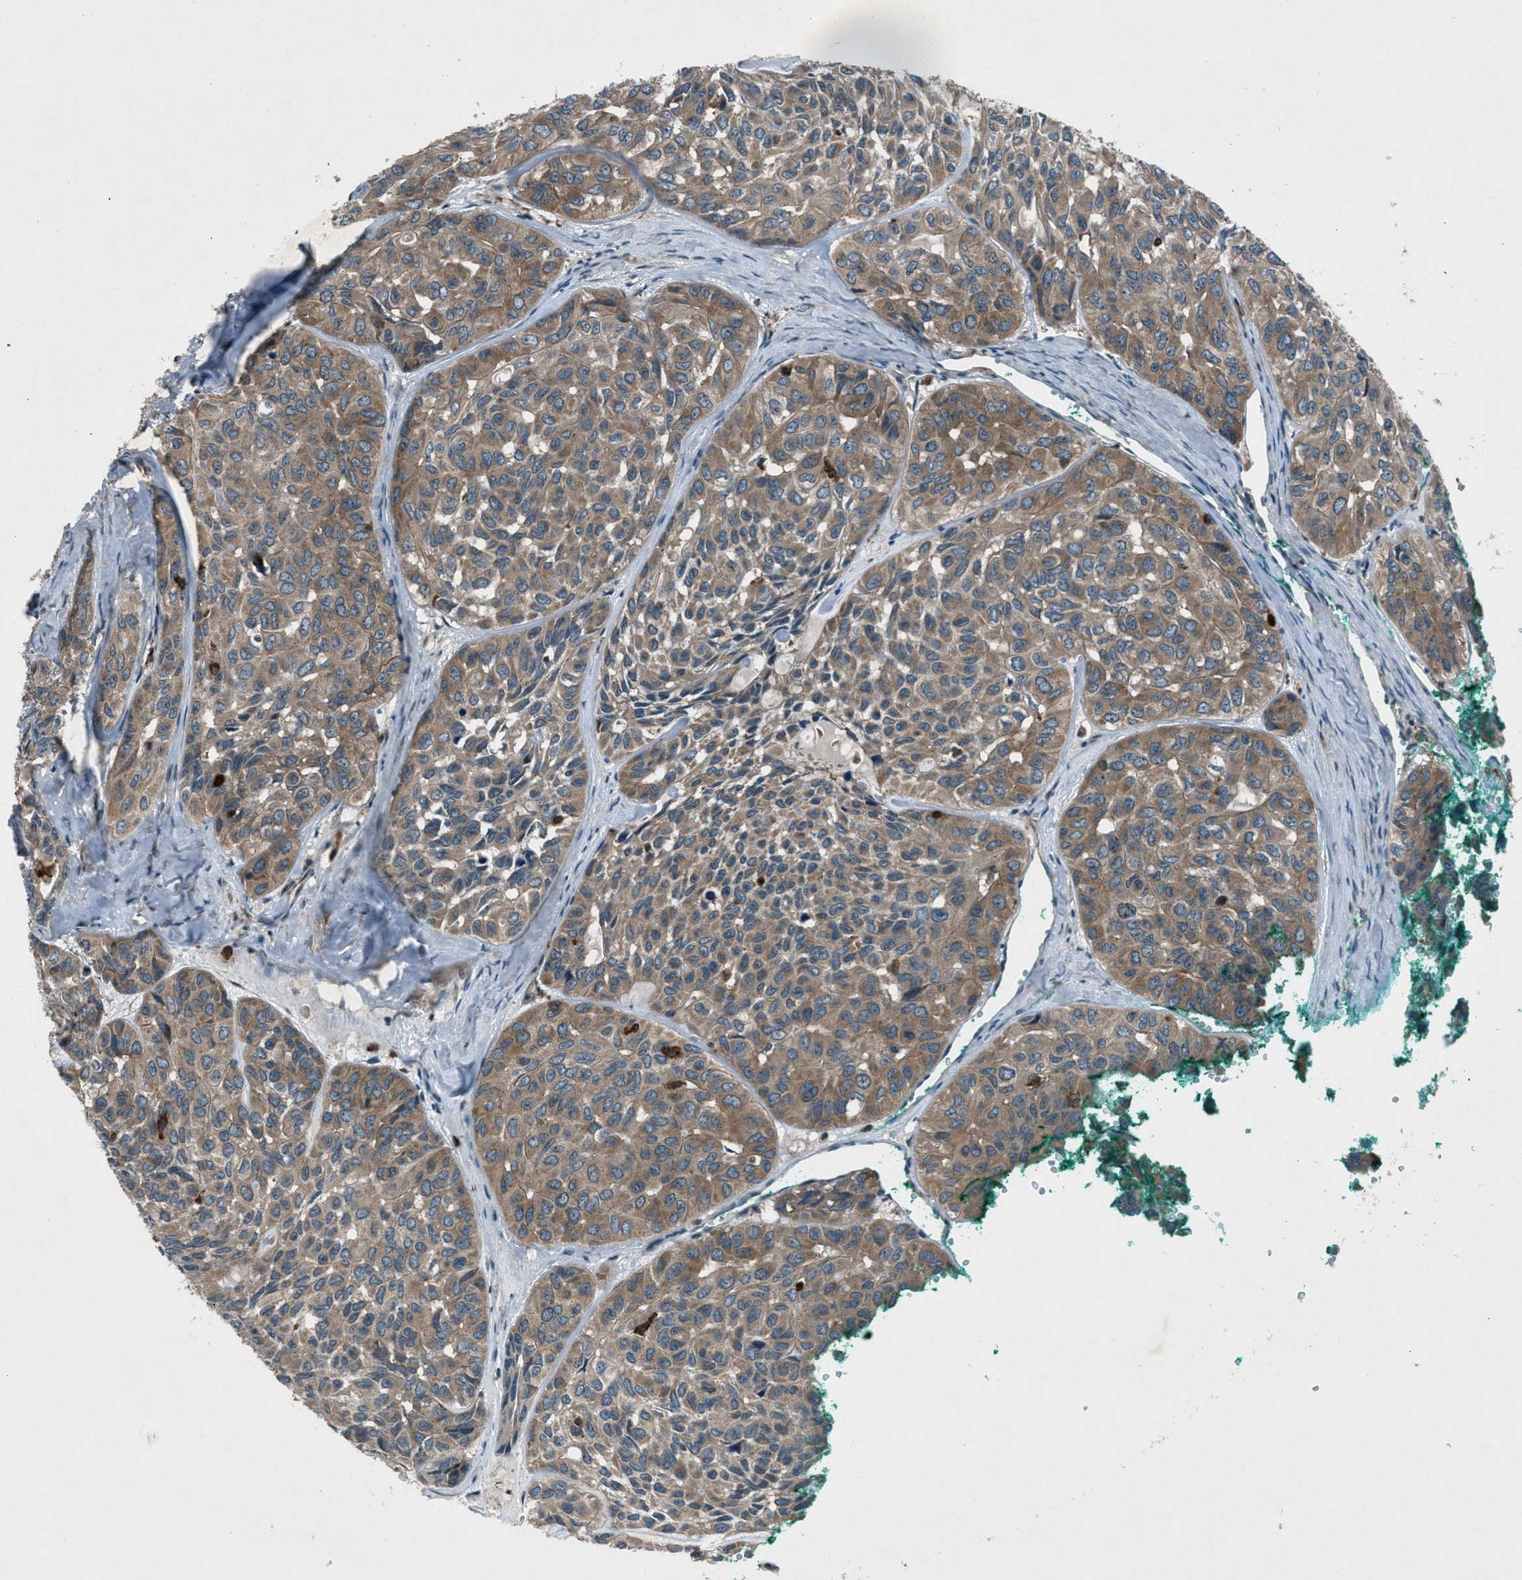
{"staining": {"intensity": "moderate", "quantity": ">75%", "location": "cytoplasmic/membranous"}, "tissue": "head and neck cancer", "cell_type": "Tumor cells", "image_type": "cancer", "snomed": [{"axis": "morphology", "description": "Adenocarcinoma, NOS"}, {"axis": "topography", "description": "Salivary gland, NOS"}, {"axis": "topography", "description": "Head-Neck"}], "caption": "A brown stain labels moderate cytoplasmic/membranous positivity of a protein in head and neck cancer (adenocarcinoma) tumor cells.", "gene": "EPSTI1", "patient": {"sex": "female", "age": 76}}